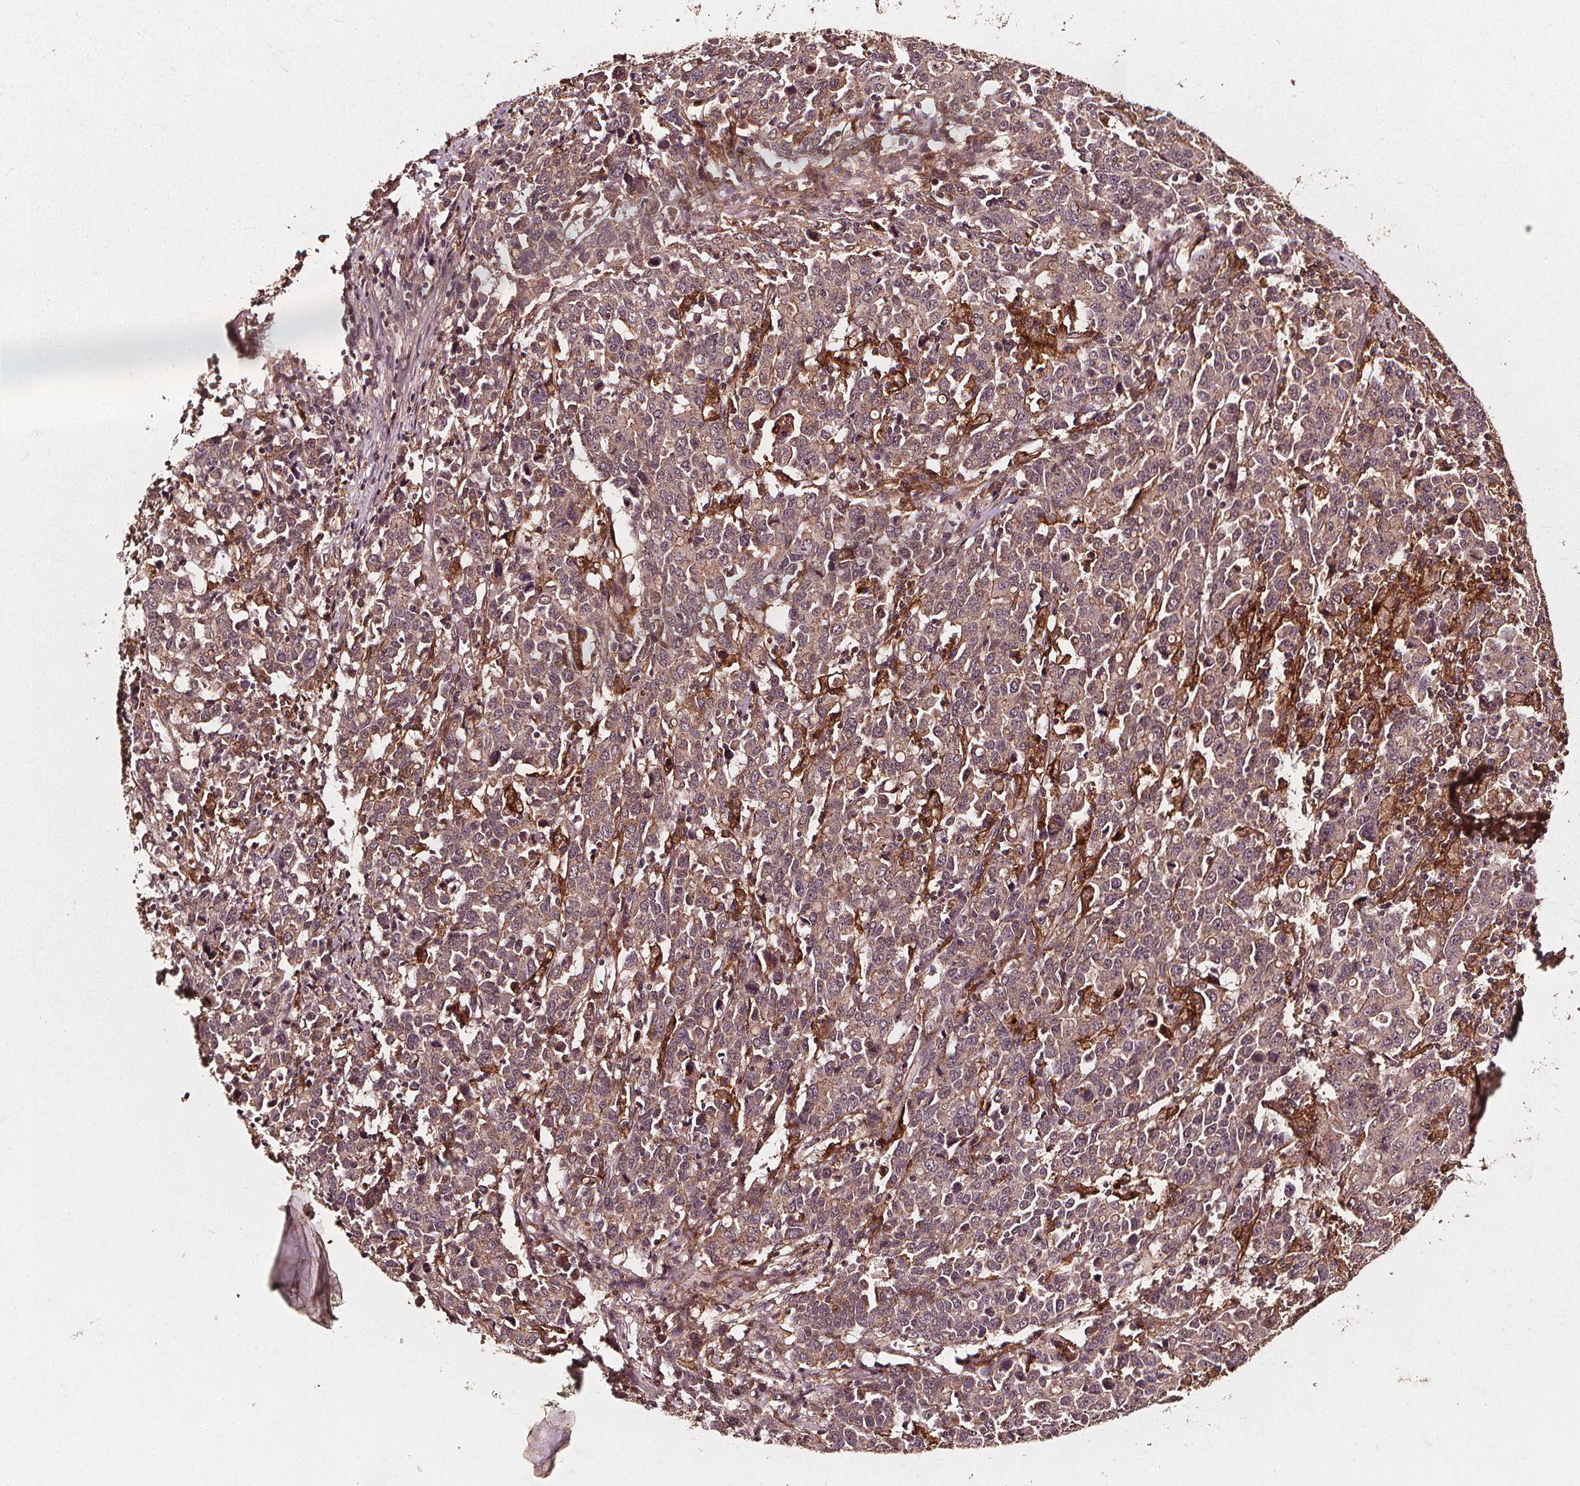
{"staining": {"intensity": "weak", "quantity": "25%-75%", "location": "cytoplasmic/membranous"}, "tissue": "stomach cancer", "cell_type": "Tumor cells", "image_type": "cancer", "snomed": [{"axis": "morphology", "description": "Adenocarcinoma, NOS"}, {"axis": "topography", "description": "Stomach, upper"}], "caption": "Immunohistochemical staining of human adenocarcinoma (stomach) demonstrates weak cytoplasmic/membranous protein expression in approximately 25%-75% of tumor cells.", "gene": "ABCA1", "patient": {"sex": "male", "age": 69}}